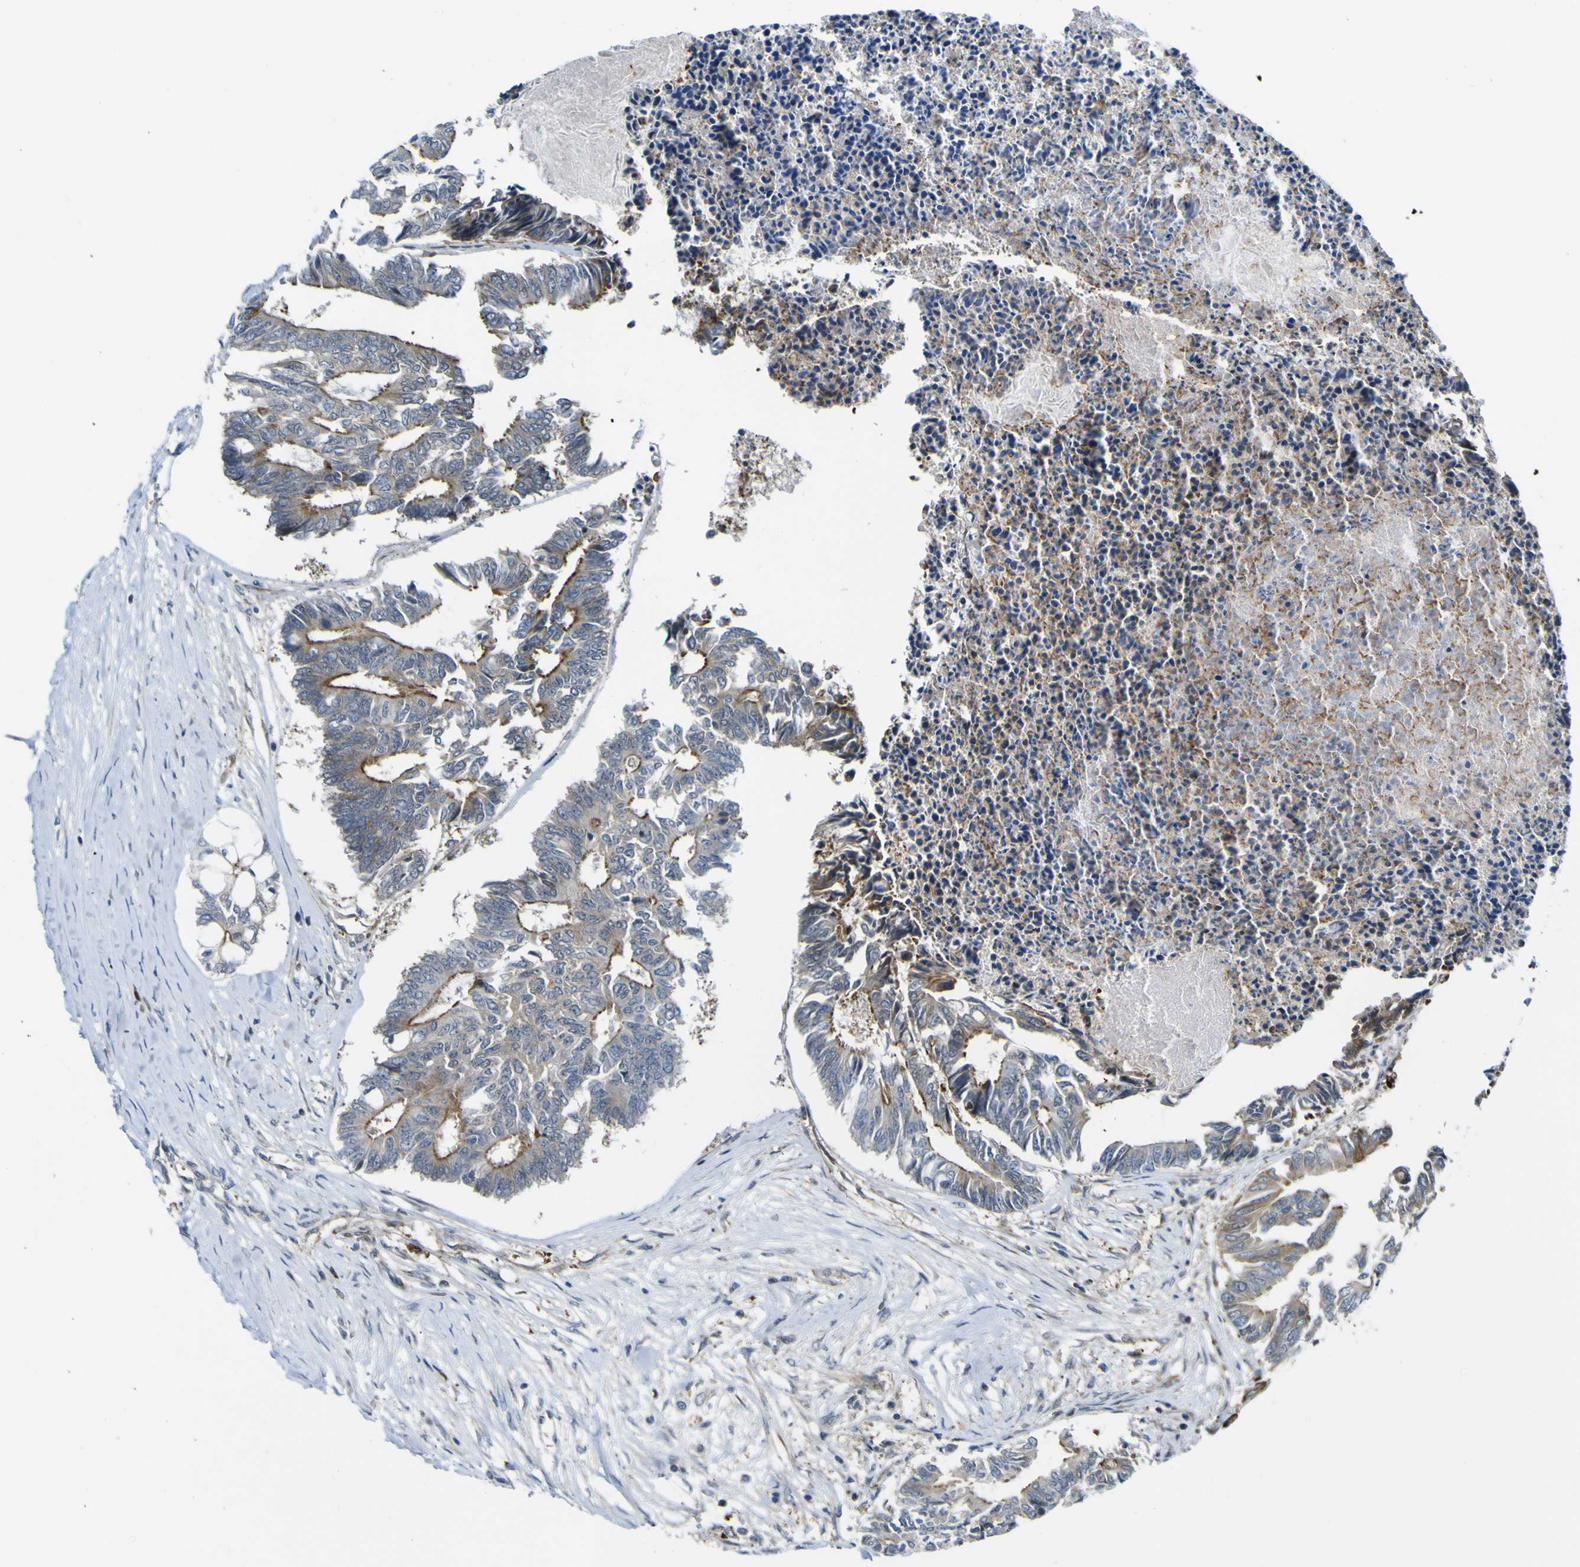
{"staining": {"intensity": "strong", "quantity": "25%-75%", "location": "cytoplasmic/membranous"}, "tissue": "colorectal cancer", "cell_type": "Tumor cells", "image_type": "cancer", "snomed": [{"axis": "morphology", "description": "Adenocarcinoma, NOS"}, {"axis": "topography", "description": "Rectum"}], "caption": "This micrograph reveals IHC staining of human adenocarcinoma (colorectal), with high strong cytoplasmic/membranous staining in approximately 25%-75% of tumor cells.", "gene": "KDM7A", "patient": {"sex": "male", "age": 63}}